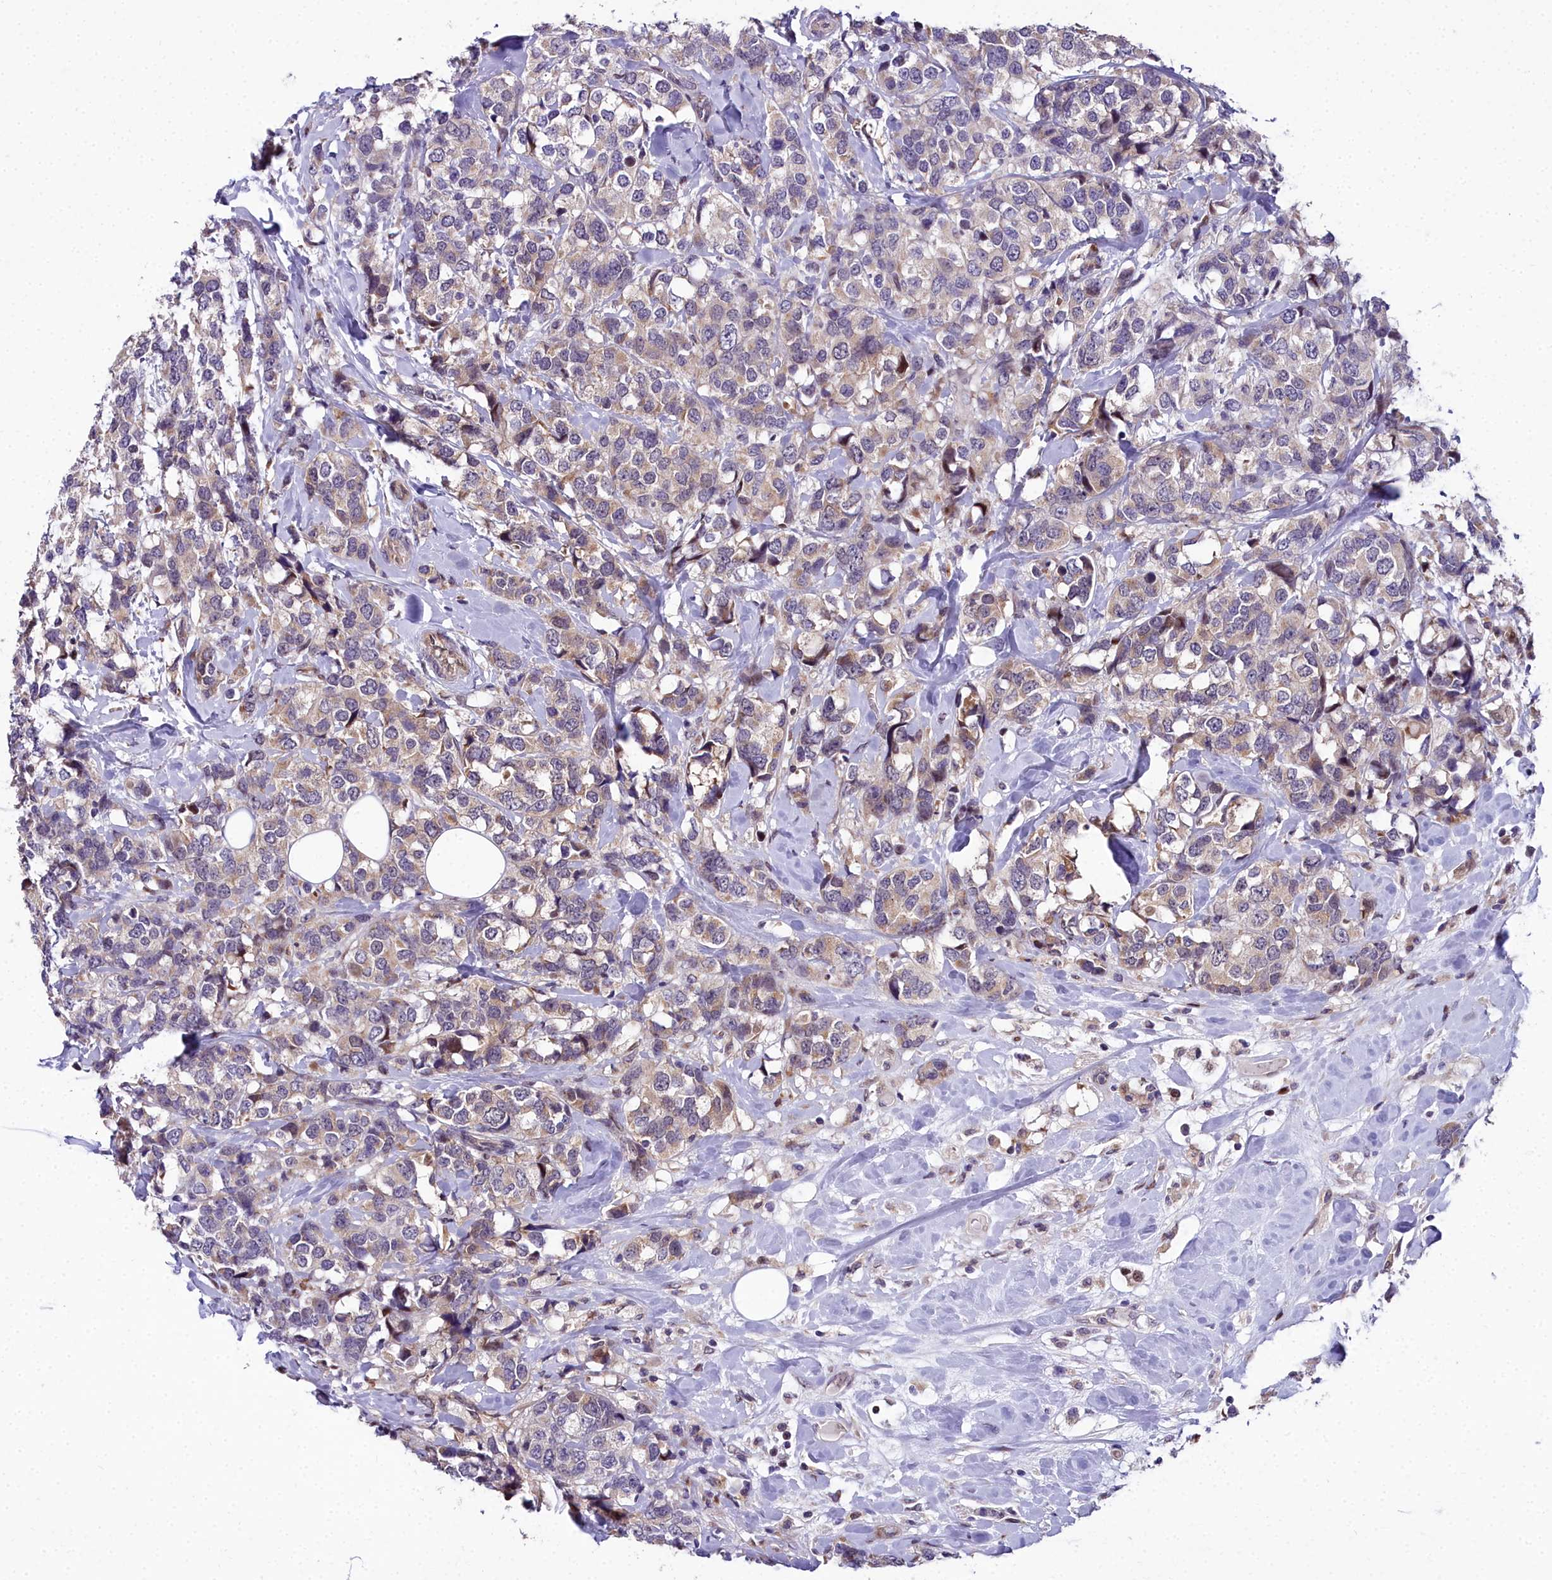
{"staining": {"intensity": "weak", "quantity": "25%-75%", "location": "cytoplasmic/membranous,nuclear"}, "tissue": "breast cancer", "cell_type": "Tumor cells", "image_type": "cancer", "snomed": [{"axis": "morphology", "description": "Lobular carcinoma"}, {"axis": "topography", "description": "Breast"}], "caption": "Lobular carcinoma (breast) was stained to show a protein in brown. There is low levels of weak cytoplasmic/membranous and nuclear staining in about 25%-75% of tumor cells. The staining was performed using DAB to visualize the protein expression in brown, while the nuclei were stained in blue with hematoxylin (Magnification: 20x).", "gene": "AP1M1", "patient": {"sex": "female", "age": 59}}